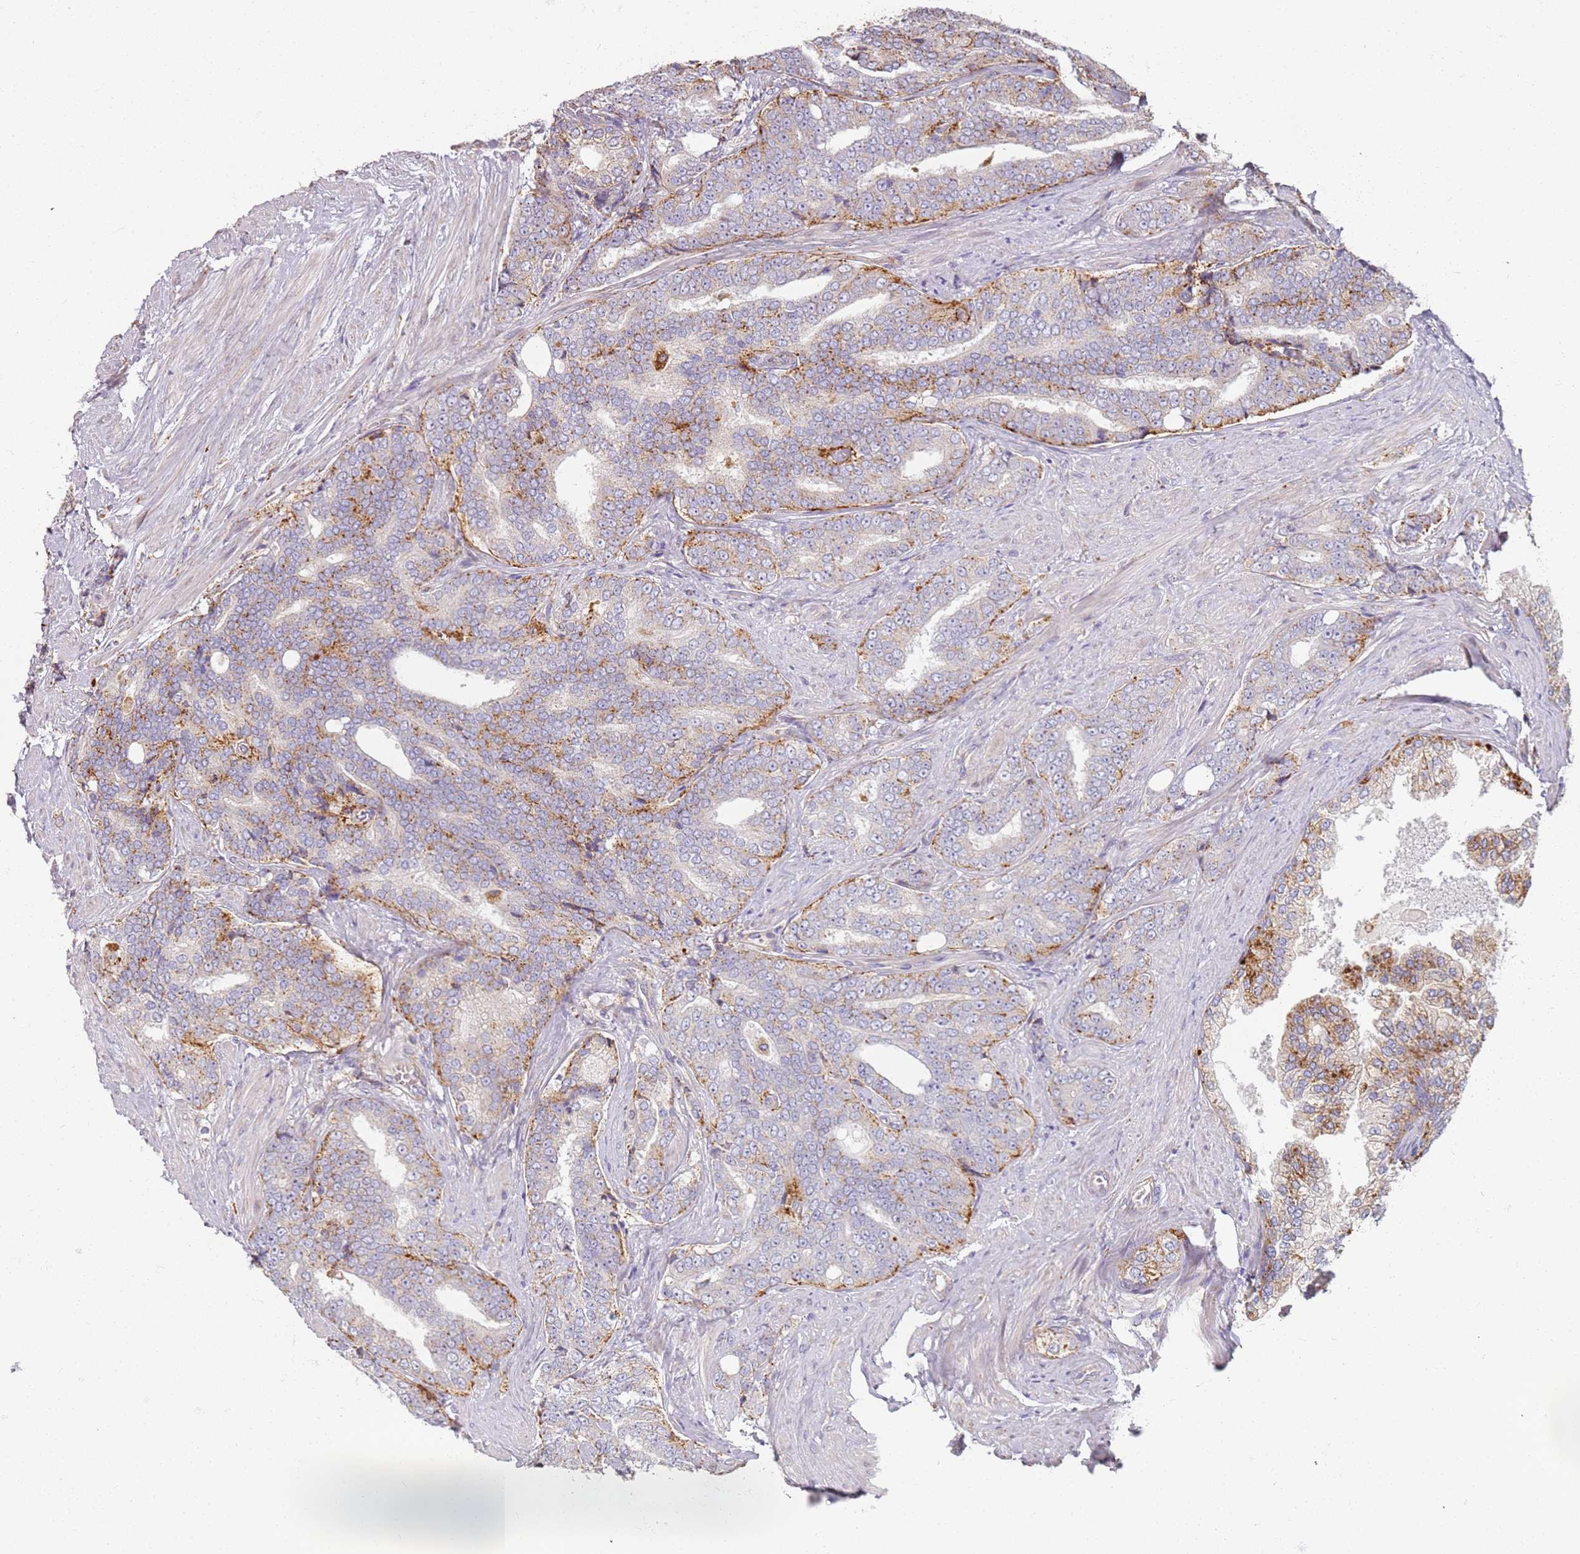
{"staining": {"intensity": "moderate", "quantity": "25%-75%", "location": "cytoplasmic/membranous"}, "tissue": "prostate cancer", "cell_type": "Tumor cells", "image_type": "cancer", "snomed": [{"axis": "morphology", "description": "Adenocarcinoma, High grade"}, {"axis": "topography", "description": "Prostate"}], "caption": "About 25%-75% of tumor cells in prostate cancer (adenocarcinoma (high-grade)) reveal moderate cytoplasmic/membranous protein expression as visualized by brown immunohistochemical staining.", "gene": "PROKR2", "patient": {"sex": "male", "age": 67}}